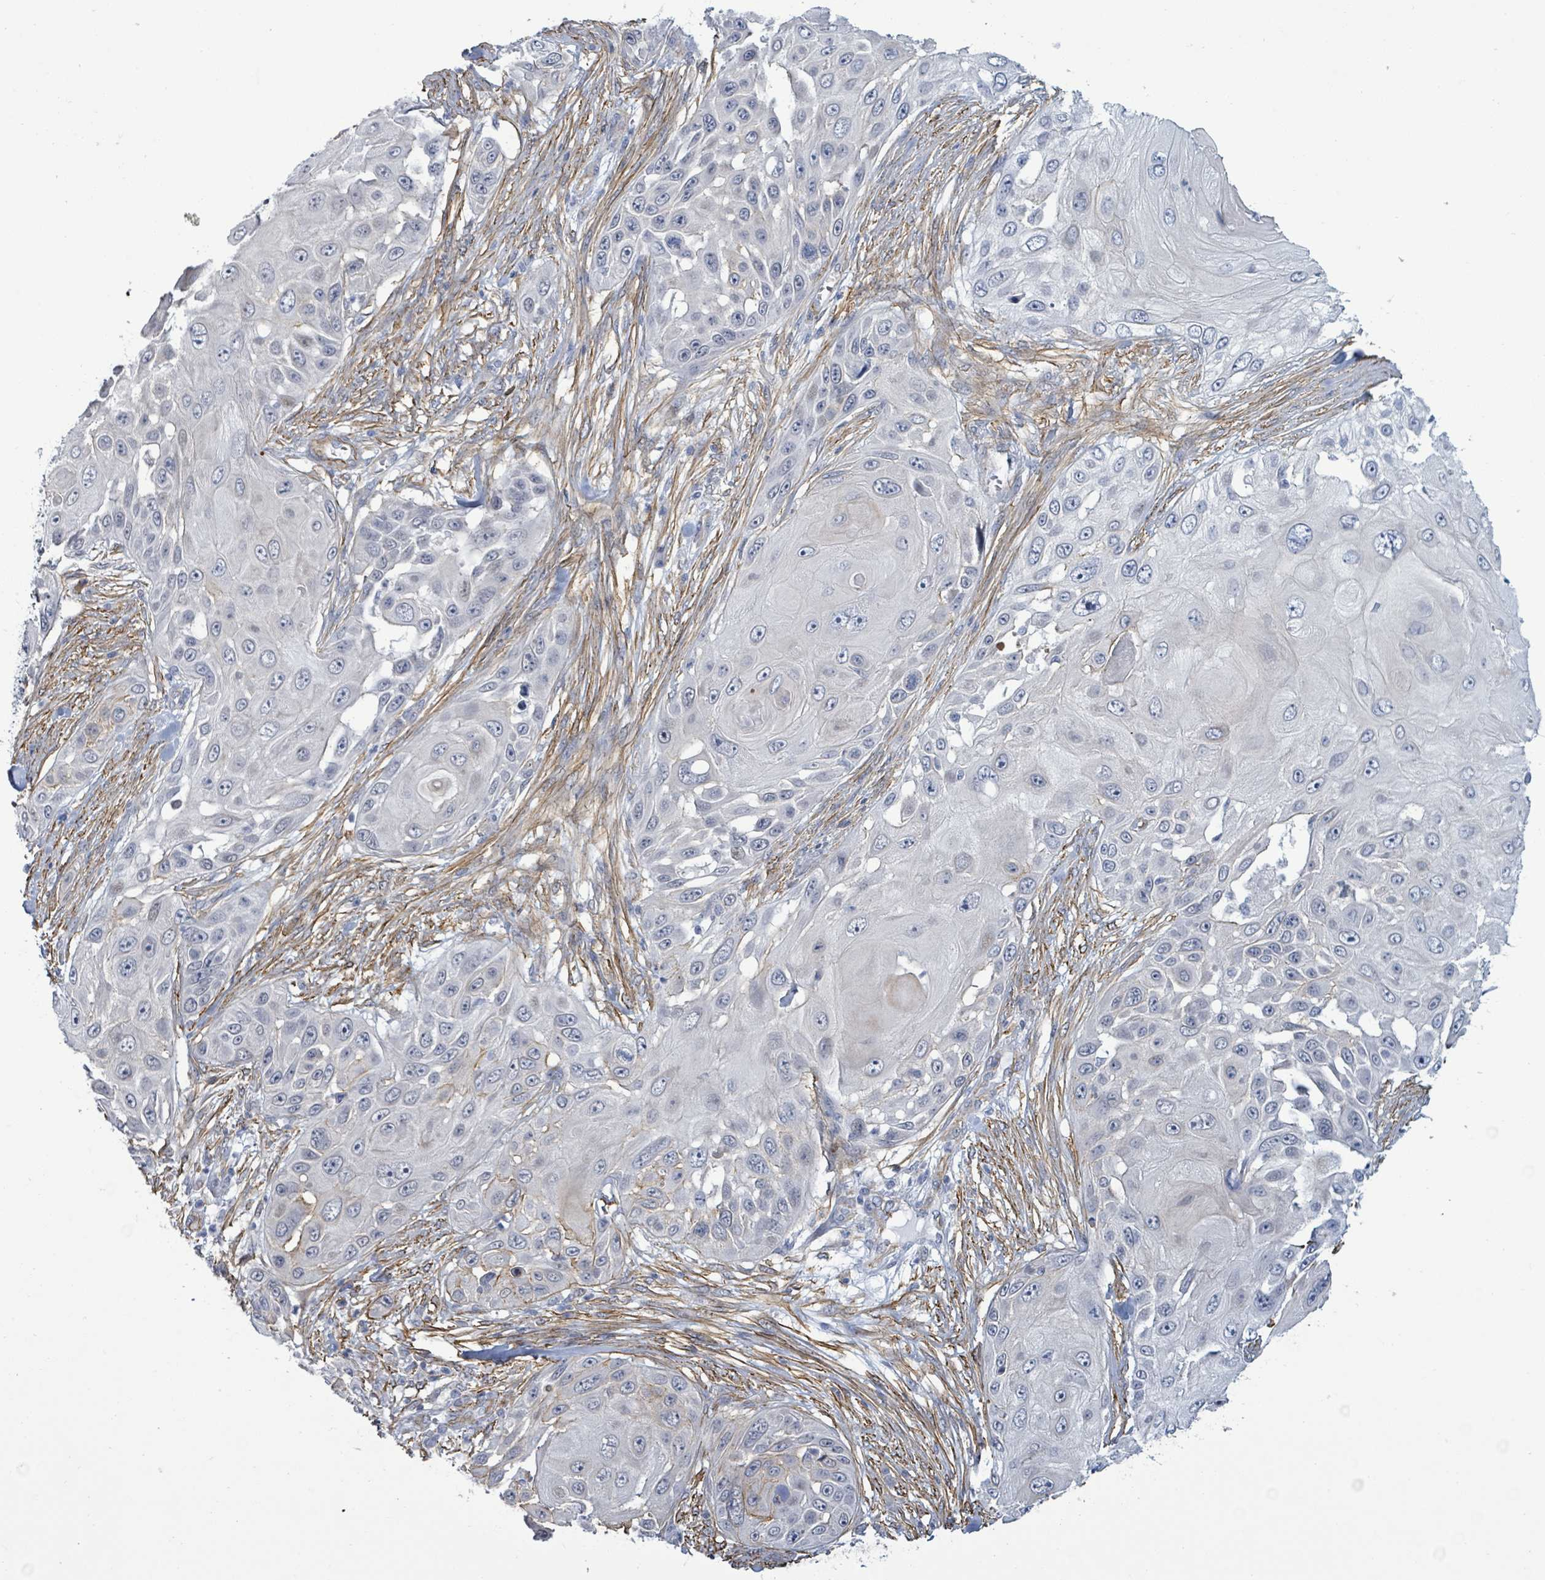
{"staining": {"intensity": "negative", "quantity": "none", "location": "none"}, "tissue": "skin cancer", "cell_type": "Tumor cells", "image_type": "cancer", "snomed": [{"axis": "morphology", "description": "Squamous cell carcinoma, NOS"}, {"axis": "topography", "description": "Skin"}], "caption": "This is an immunohistochemistry (IHC) photomicrograph of skin cancer. There is no positivity in tumor cells.", "gene": "DMRTC1B", "patient": {"sex": "female", "age": 44}}